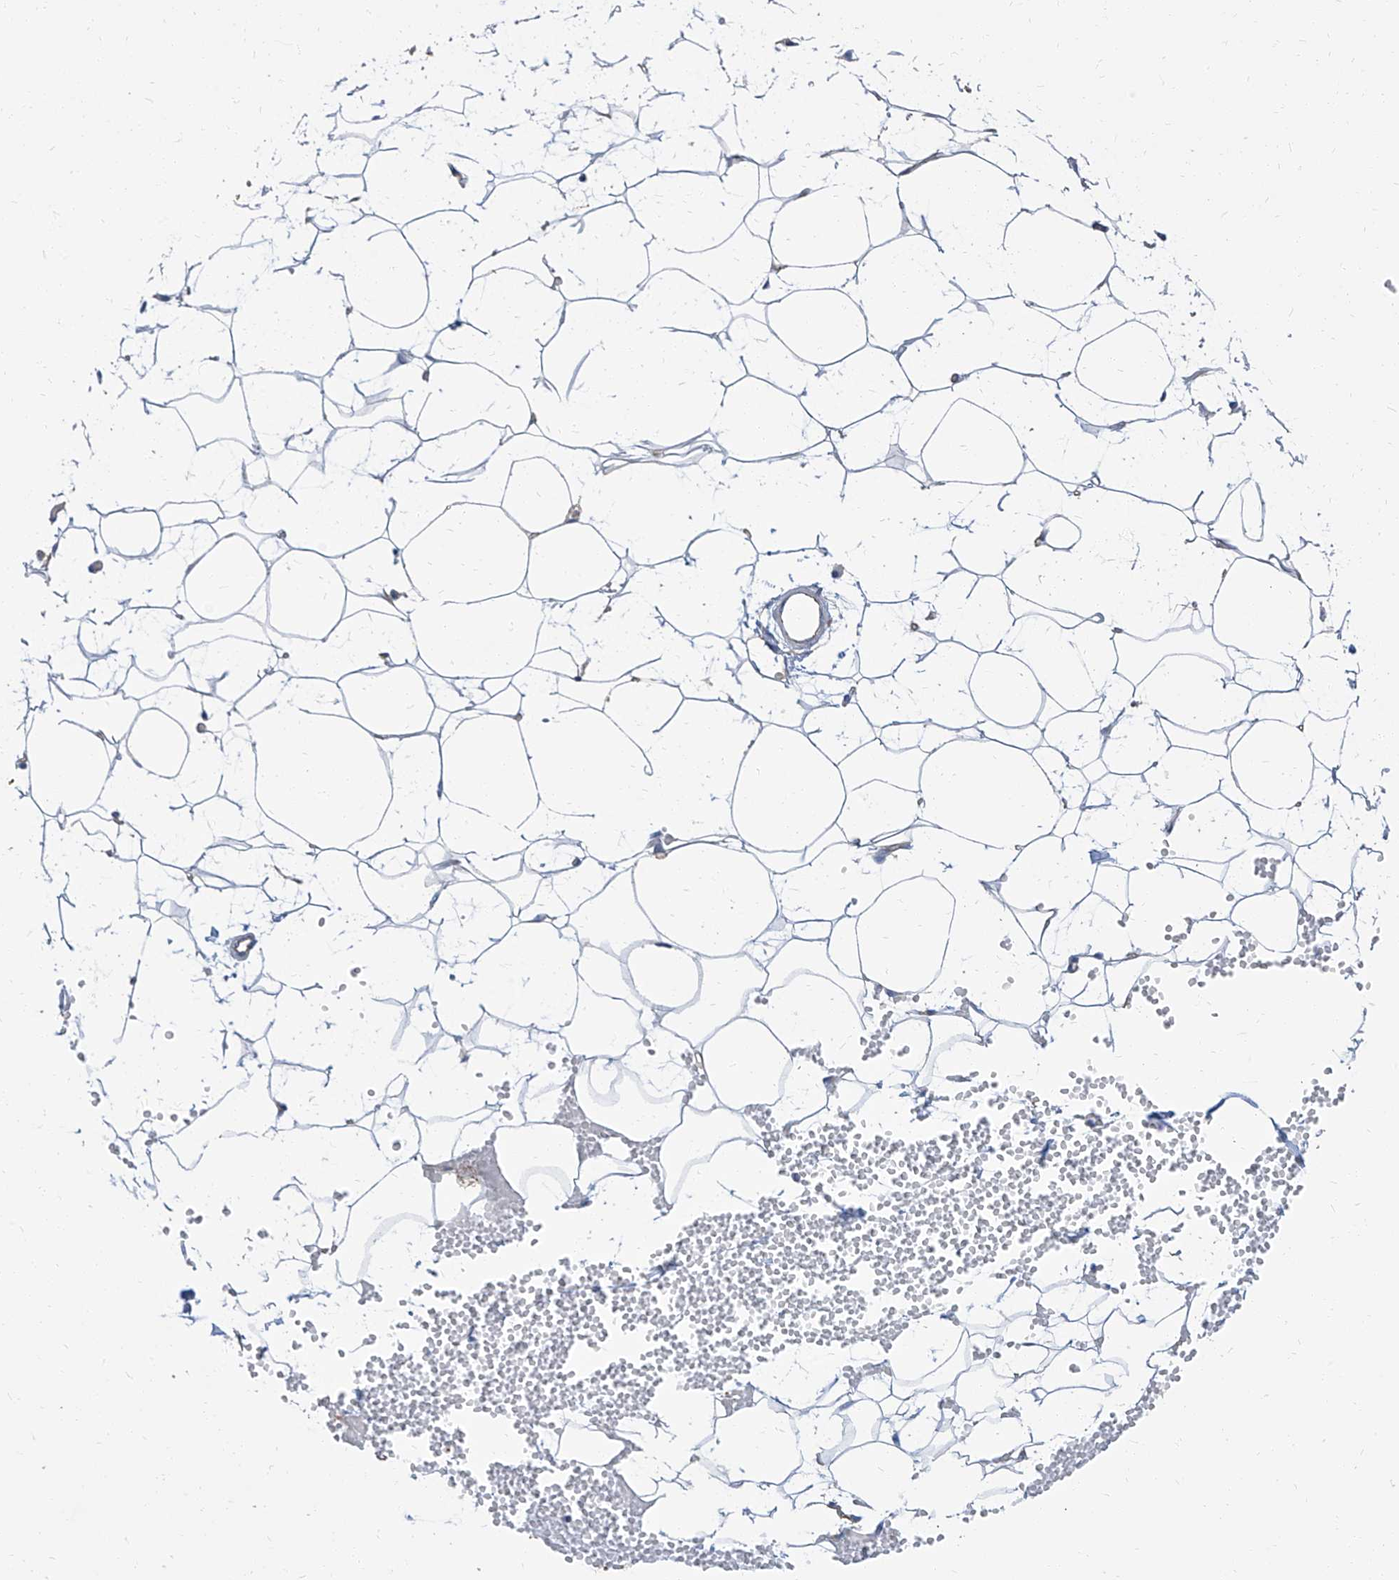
{"staining": {"intensity": "negative", "quantity": "none", "location": "none"}, "tissue": "adipose tissue", "cell_type": "Adipocytes", "image_type": "normal", "snomed": [{"axis": "morphology", "description": "Normal tissue, NOS"}, {"axis": "topography", "description": "Breast"}], "caption": "High magnification brightfield microscopy of normal adipose tissue stained with DAB (3,3'-diaminobenzidine) (brown) and counterstained with hematoxylin (blue): adipocytes show no significant positivity. The staining was performed using DAB (3,3'-diaminobenzidine) to visualize the protein expression in brown, while the nuclei were stained in blue with hematoxylin (Magnification: 20x).", "gene": "TXLNB", "patient": {"sex": "female", "age": 23}}